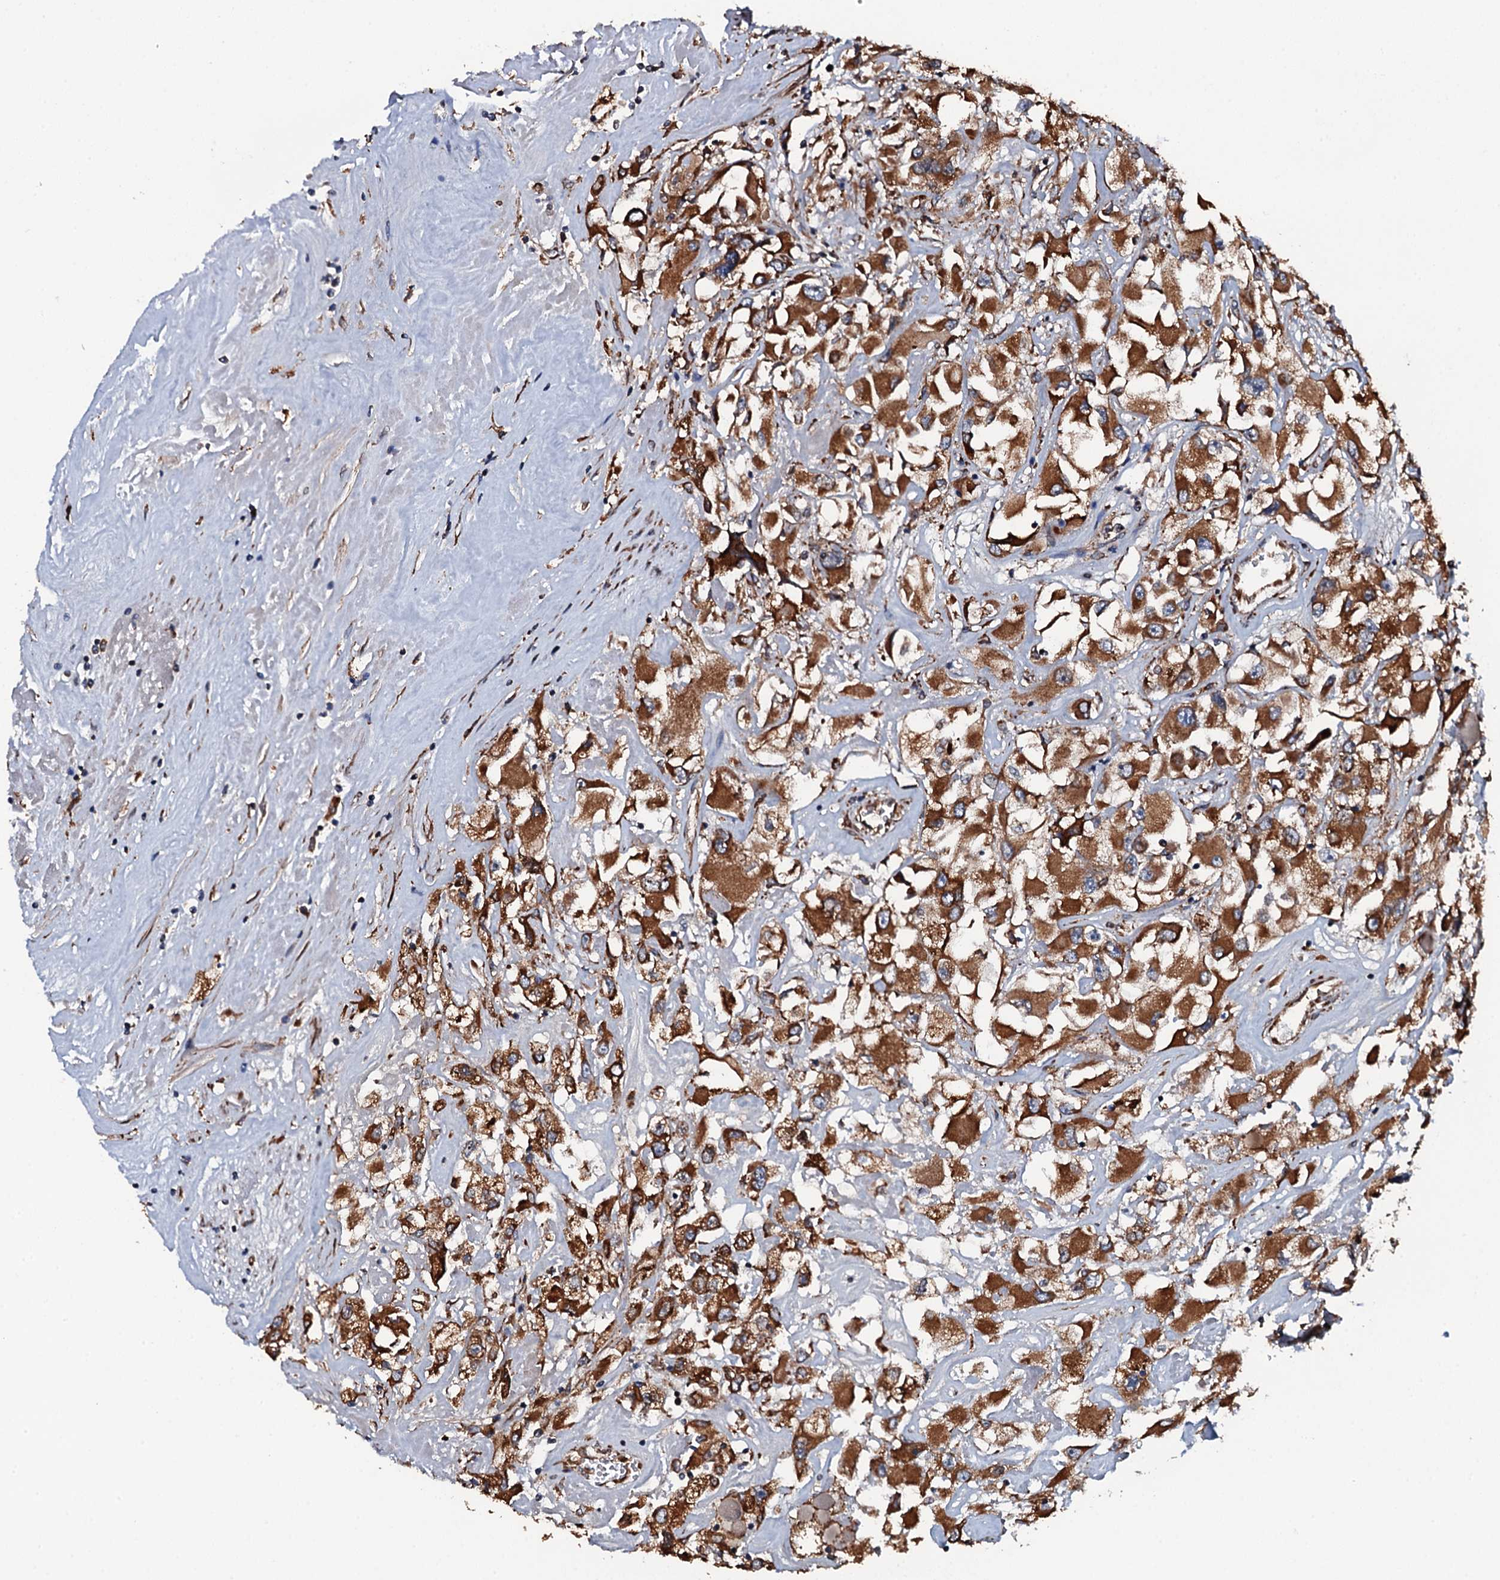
{"staining": {"intensity": "strong", "quantity": ">75%", "location": "cytoplasmic/membranous"}, "tissue": "renal cancer", "cell_type": "Tumor cells", "image_type": "cancer", "snomed": [{"axis": "morphology", "description": "Adenocarcinoma, NOS"}, {"axis": "topography", "description": "Kidney"}], "caption": "Adenocarcinoma (renal) was stained to show a protein in brown. There is high levels of strong cytoplasmic/membranous positivity in approximately >75% of tumor cells.", "gene": "RAB12", "patient": {"sex": "female", "age": 52}}